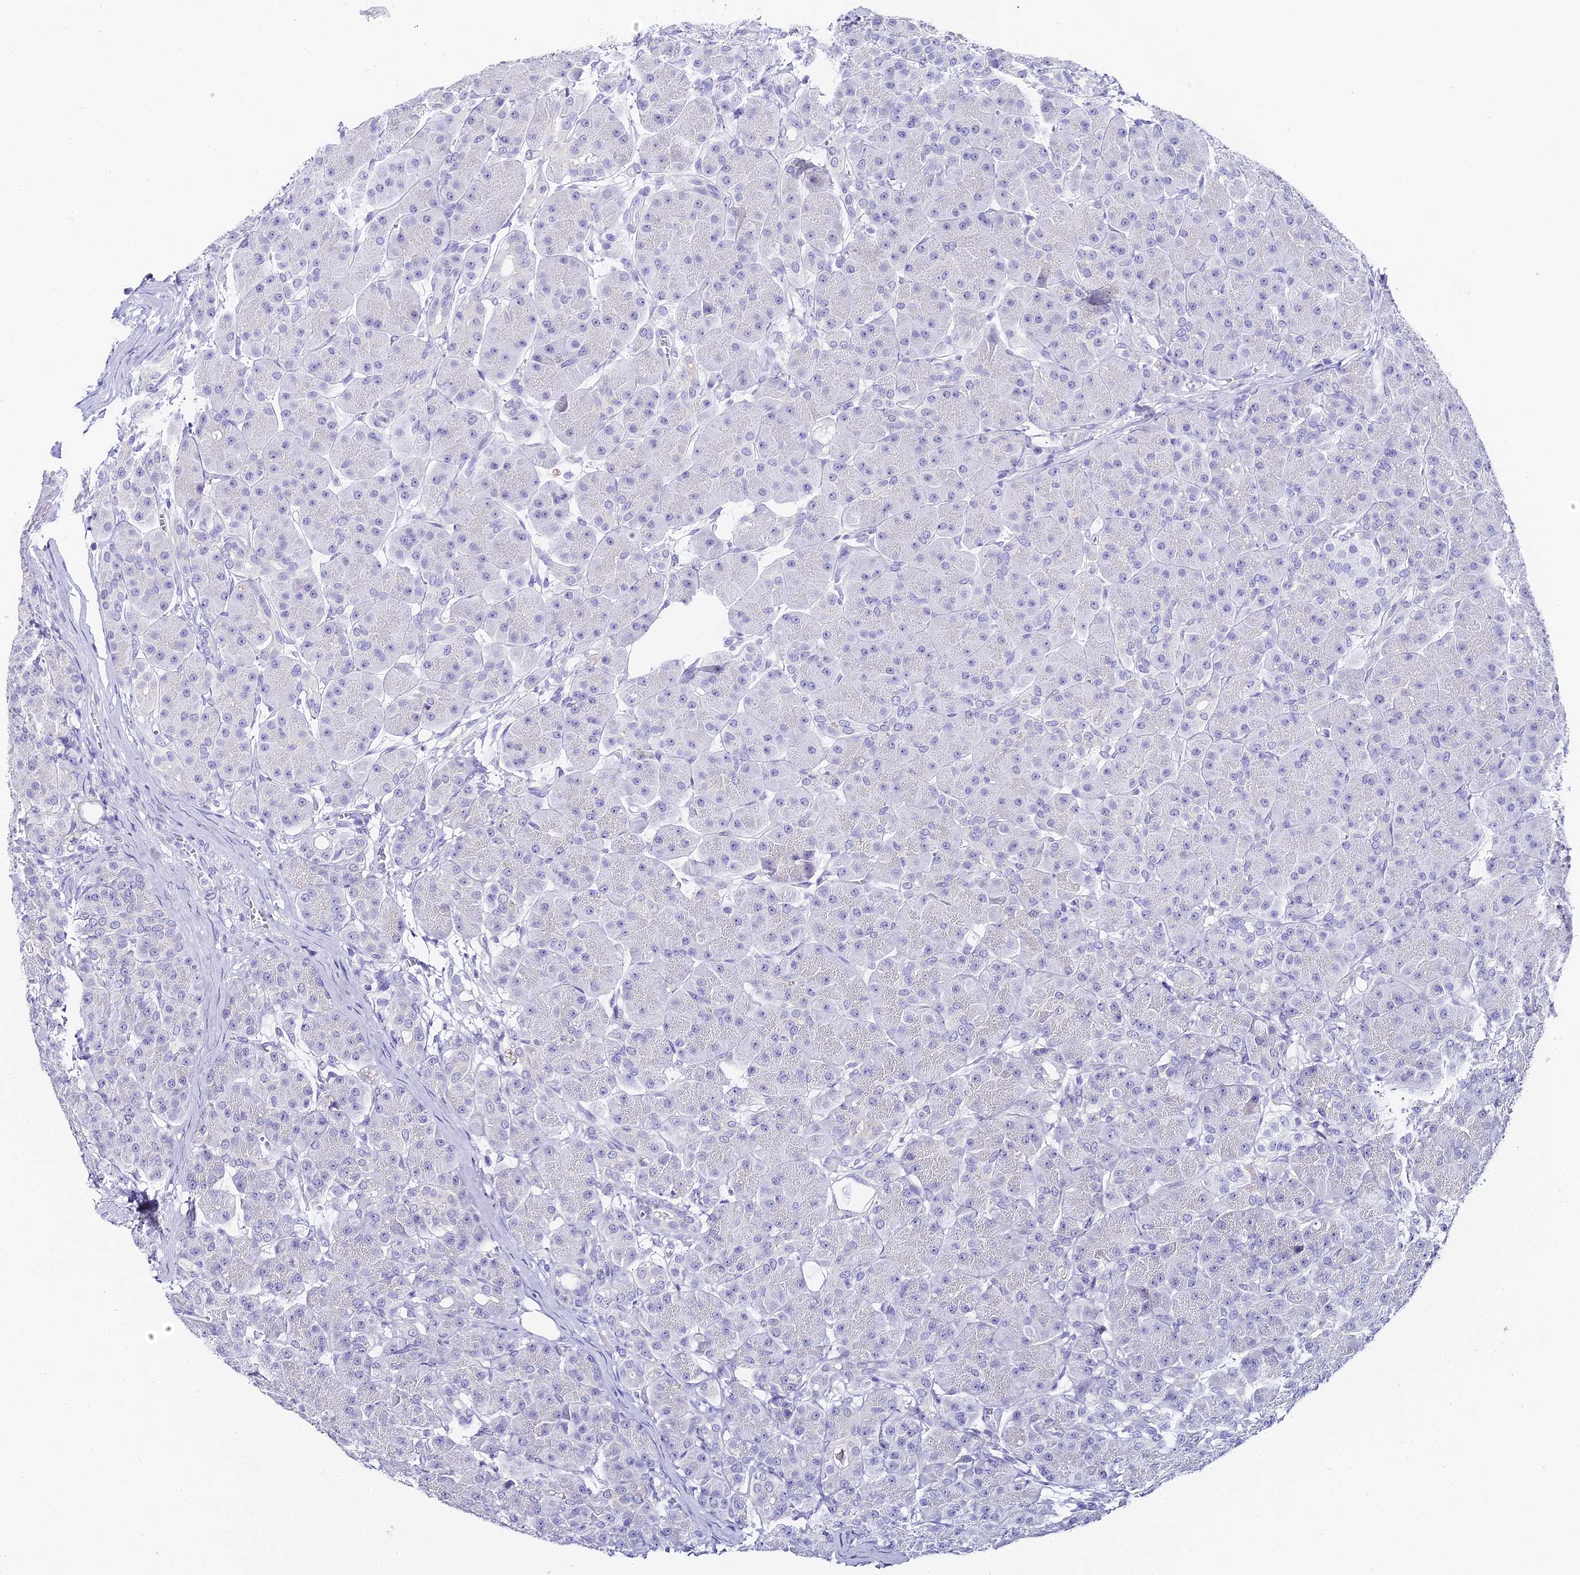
{"staining": {"intensity": "negative", "quantity": "none", "location": "none"}, "tissue": "pancreas", "cell_type": "Exocrine glandular cells", "image_type": "normal", "snomed": [{"axis": "morphology", "description": "Normal tissue, NOS"}, {"axis": "topography", "description": "Pancreas"}], "caption": "Immunohistochemistry image of benign human pancreas stained for a protein (brown), which exhibits no expression in exocrine glandular cells. (Immunohistochemistry (ihc), brightfield microscopy, high magnification).", "gene": "ABHD14A", "patient": {"sex": "male", "age": 63}}